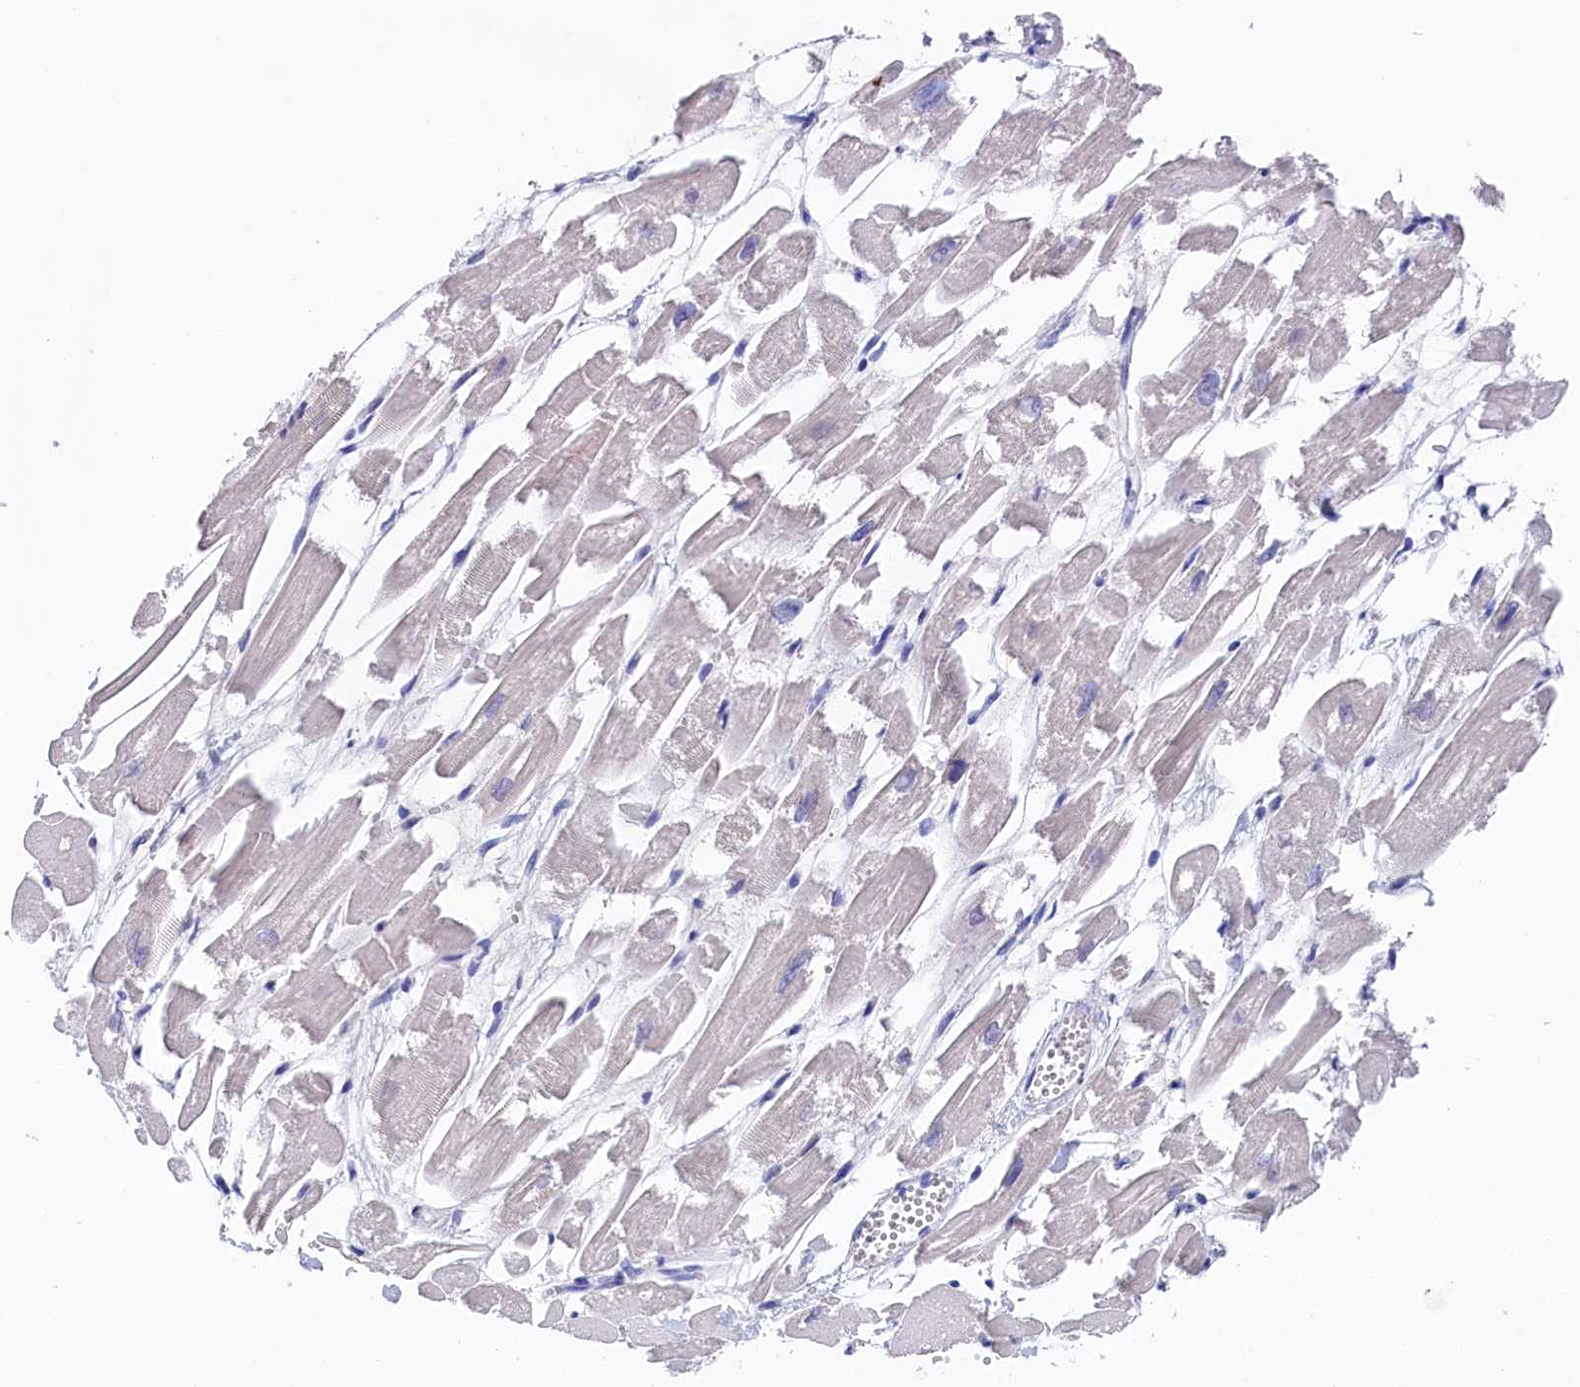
{"staining": {"intensity": "strong", "quantity": "<25%", "location": "nuclear"}, "tissue": "heart muscle", "cell_type": "Cardiomyocytes", "image_type": "normal", "snomed": [{"axis": "morphology", "description": "Normal tissue, NOS"}, {"axis": "topography", "description": "Heart"}], "caption": "A micrograph of heart muscle stained for a protein exhibits strong nuclear brown staining in cardiomyocytes. (Stains: DAB in brown, nuclei in blue, Microscopy: brightfield microscopy at high magnification).", "gene": "MOSPD3", "patient": {"sex": "male", "age": 54}}